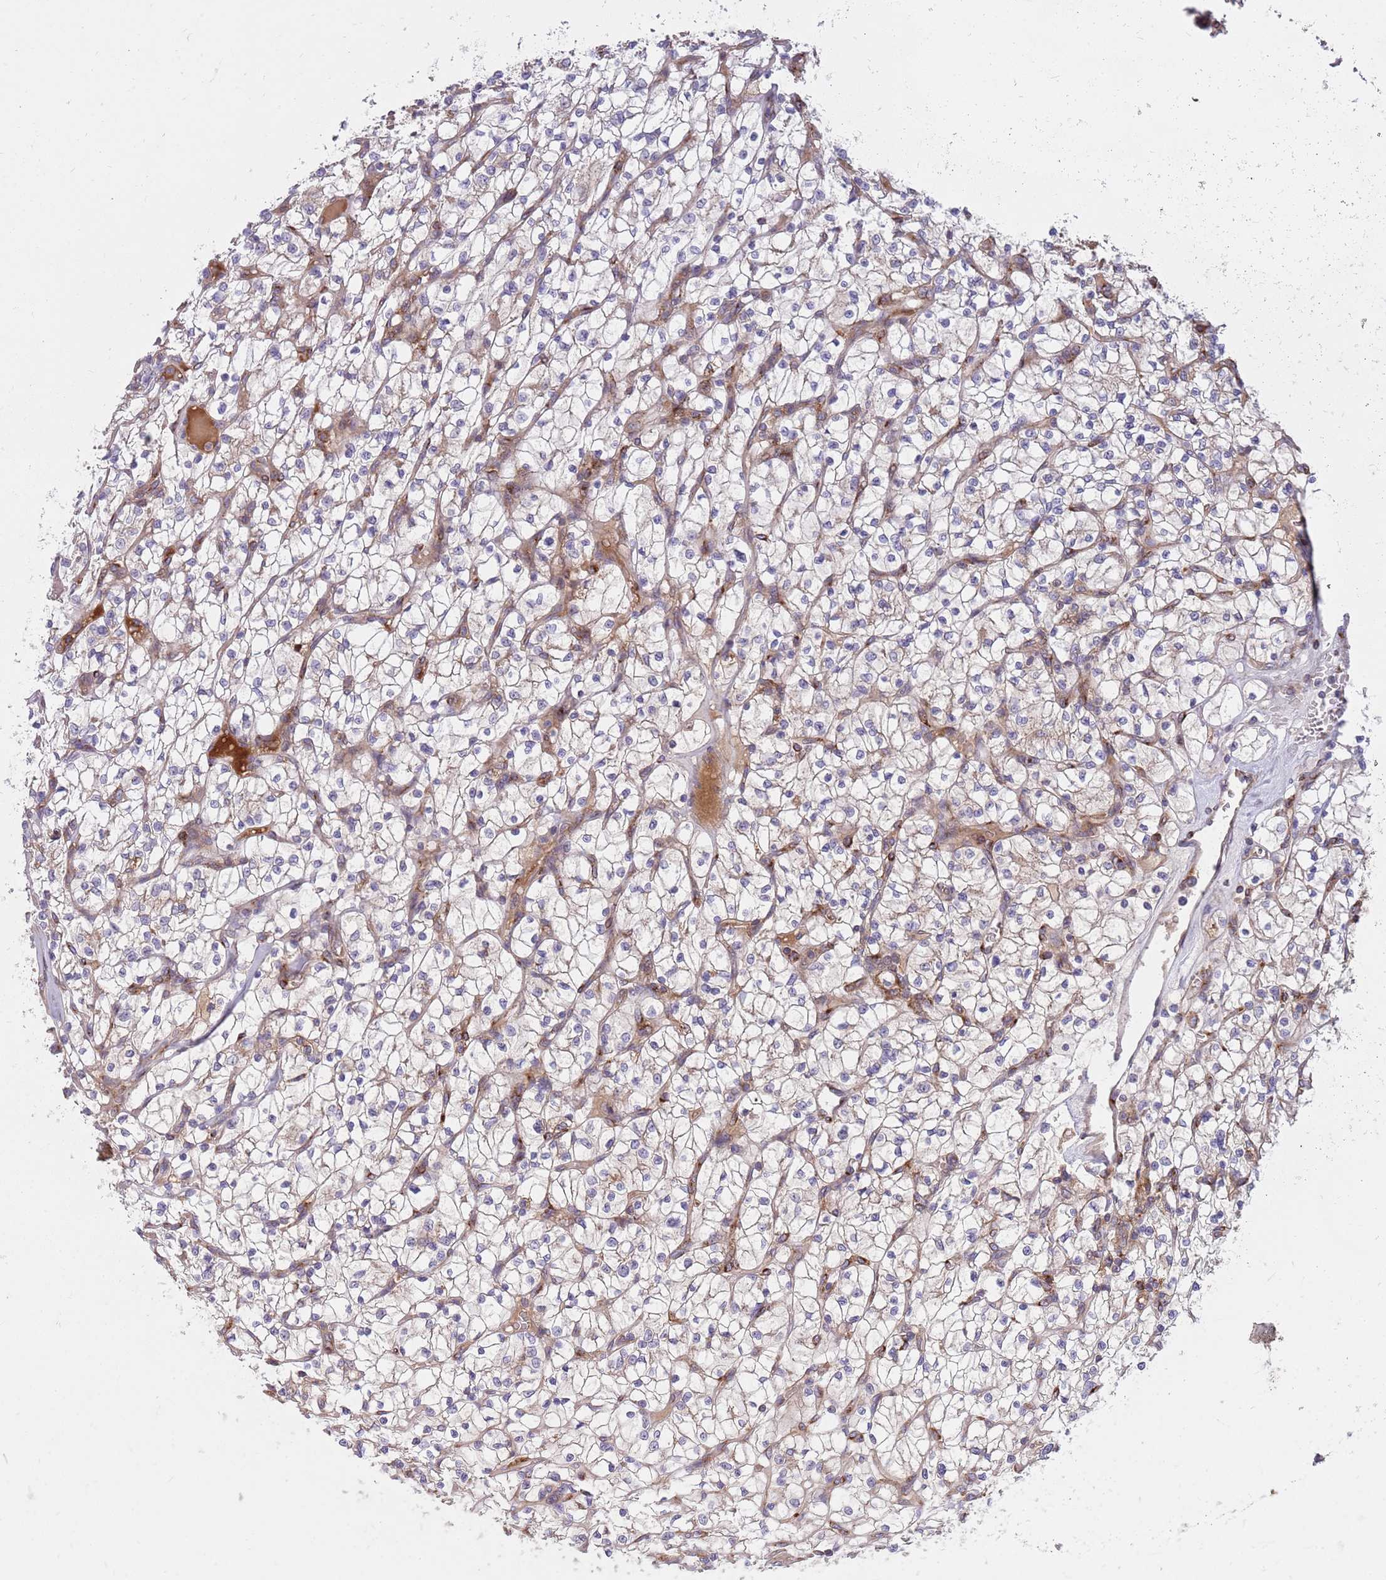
{"staining": {"intensity": "negative", "quantity": "none", "location": "none"}, "tissue": "renal cancer", "cell_type": "Tumor cells", "image_type": "cancer", "snomed": [{"axis": "morphology", "description": "Adenocarcinoma, NOS"}, {"axis": "topography", "description": "Kidney"}], "caption": "This histopathology image is of renal adenocarcinoma stained with IHC to label a protein in brown with the nuclei are counter-stained blue. There is no positivity in tumor cells.", "gene": "BTBD7", "patient": {"sex": "female", "age": 64}}